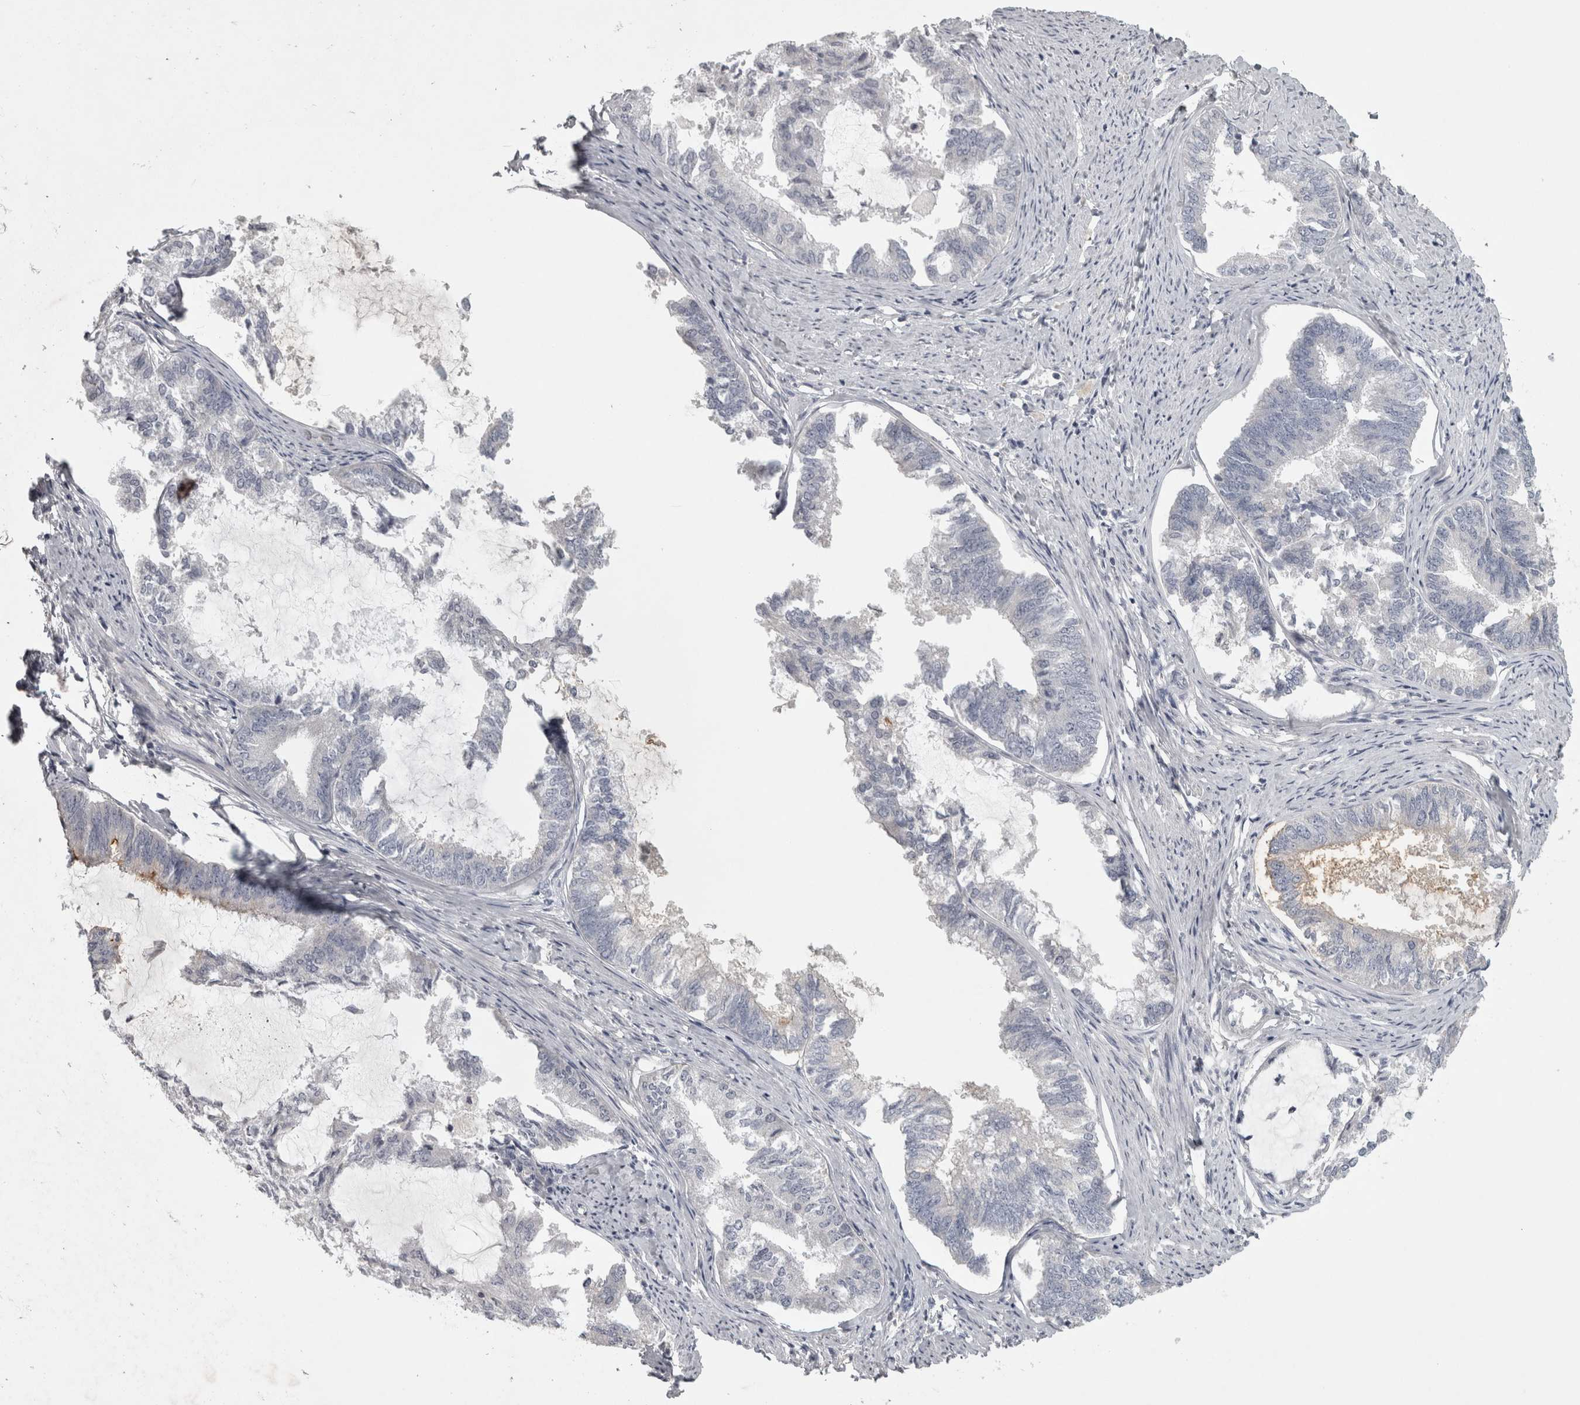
{"staining": {"intensity": "negative", "quantity": "none", "location": "none"}, "tissue": "endometrial cancer", "cell_type": "Tumor cells", "image_type": "cancer", "snomed": [{"axis": "morphology", "description": "Adenocarcinoma, NOS"}, {"axis": "topography", "description": "Endometrium"}], "caption": "Immunohistochemical staining of human endometrial cancer (adenocarcinoma) reveals no significant staining in tumor cells. Nuclei are stained in blue.", "gene": "ENPP7", "patient": {"sex": "female", "age": 86}}